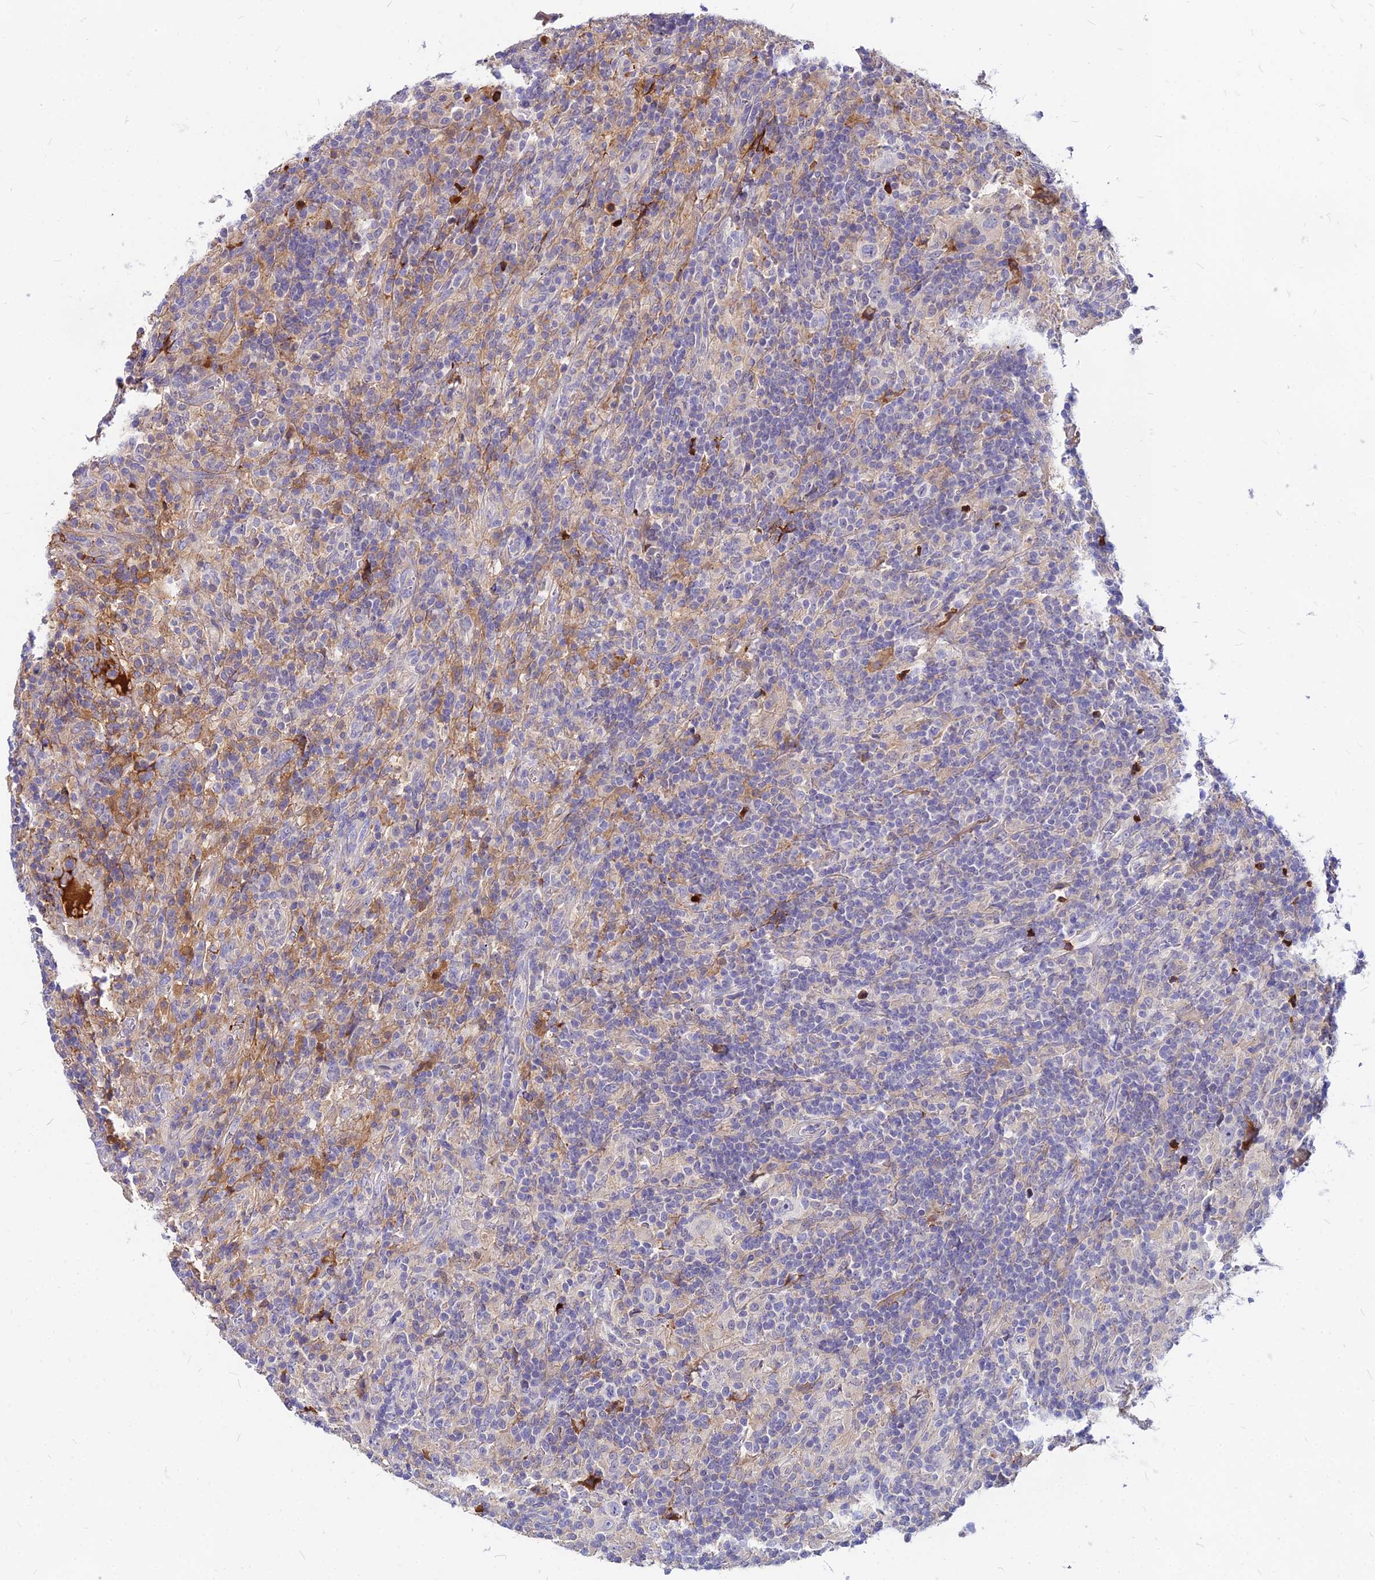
{"staining": {"intensity": "negative", "quantity": "none", "location": "none"}, "tissue": "lymphoma", "cell_type": "Tumor cells", "image_type": "cancer", "snomed": [{"axis": "morphology", "description": "Hodgkin's disease, NOS"}, {"axis": "topography", "description": "Lymph node"}], "caption": "This image is of Hodgkin's disease stained with IHC to label a protein in brown with the nuclei are counter-stained blue. There is no staining in tumor cells.", "gene": "ACSM6", "patient": {"sex": "male", "age": 70}}